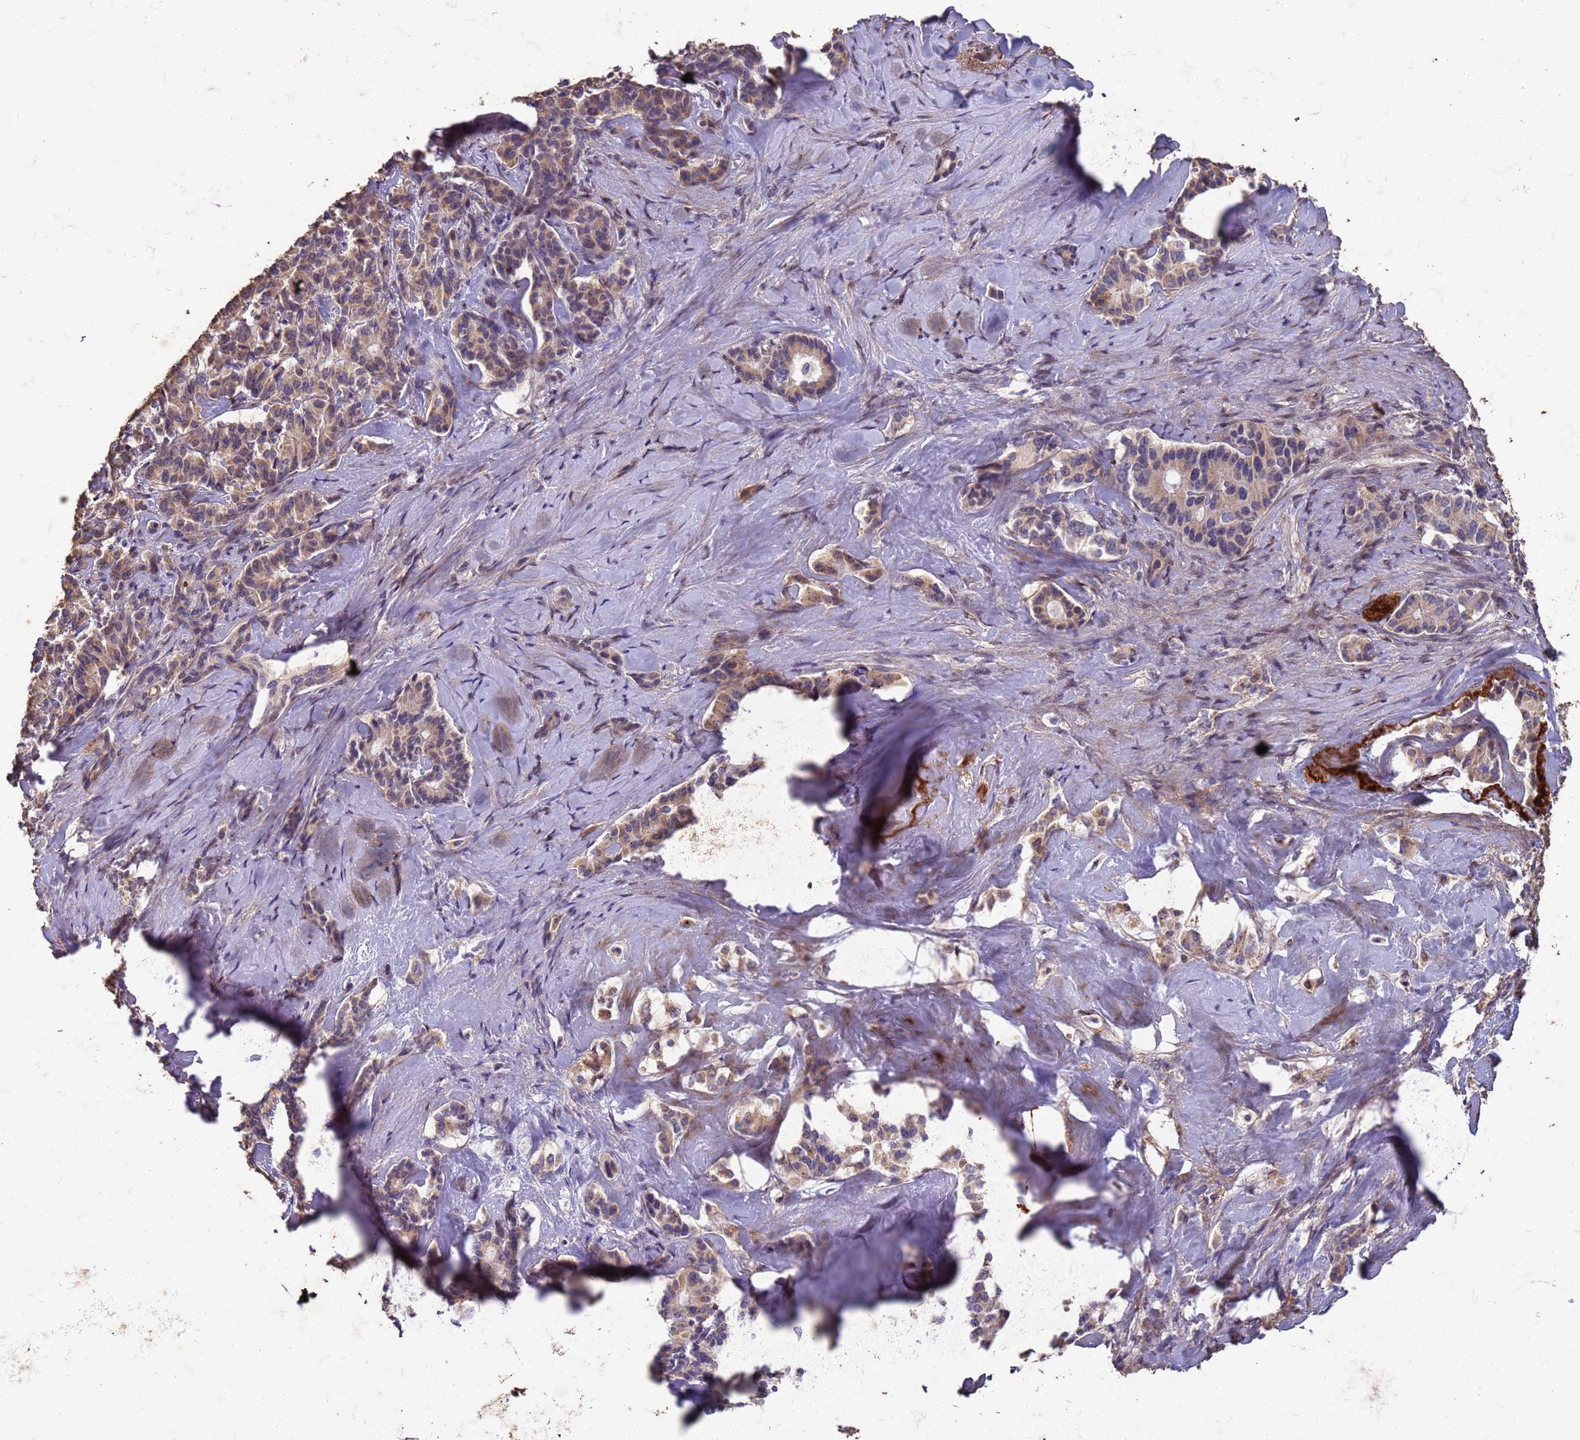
{"staining": {"intensity": "weak", "quantity": "25%-75%", "location": "cytoplasmic/membranous"}, "tissue": "pancreatic cancer", "cell_type": "Tumor cells", "image_type": "cancer", "snomed": [{"axis": "morphology", "description": "Adenocarcinoma, NOS"}, {"axis": "topography", "description": "Pancreas"}], "caption": "The micrograph demonstrates a brown stain indicating the presence of a protein in the cytoplasmic/membranous of tumor cells in adenocarcinoma (pancreatic).", "gene": "SLC25A15", "patient": {"sex": "female", "age": 74}}